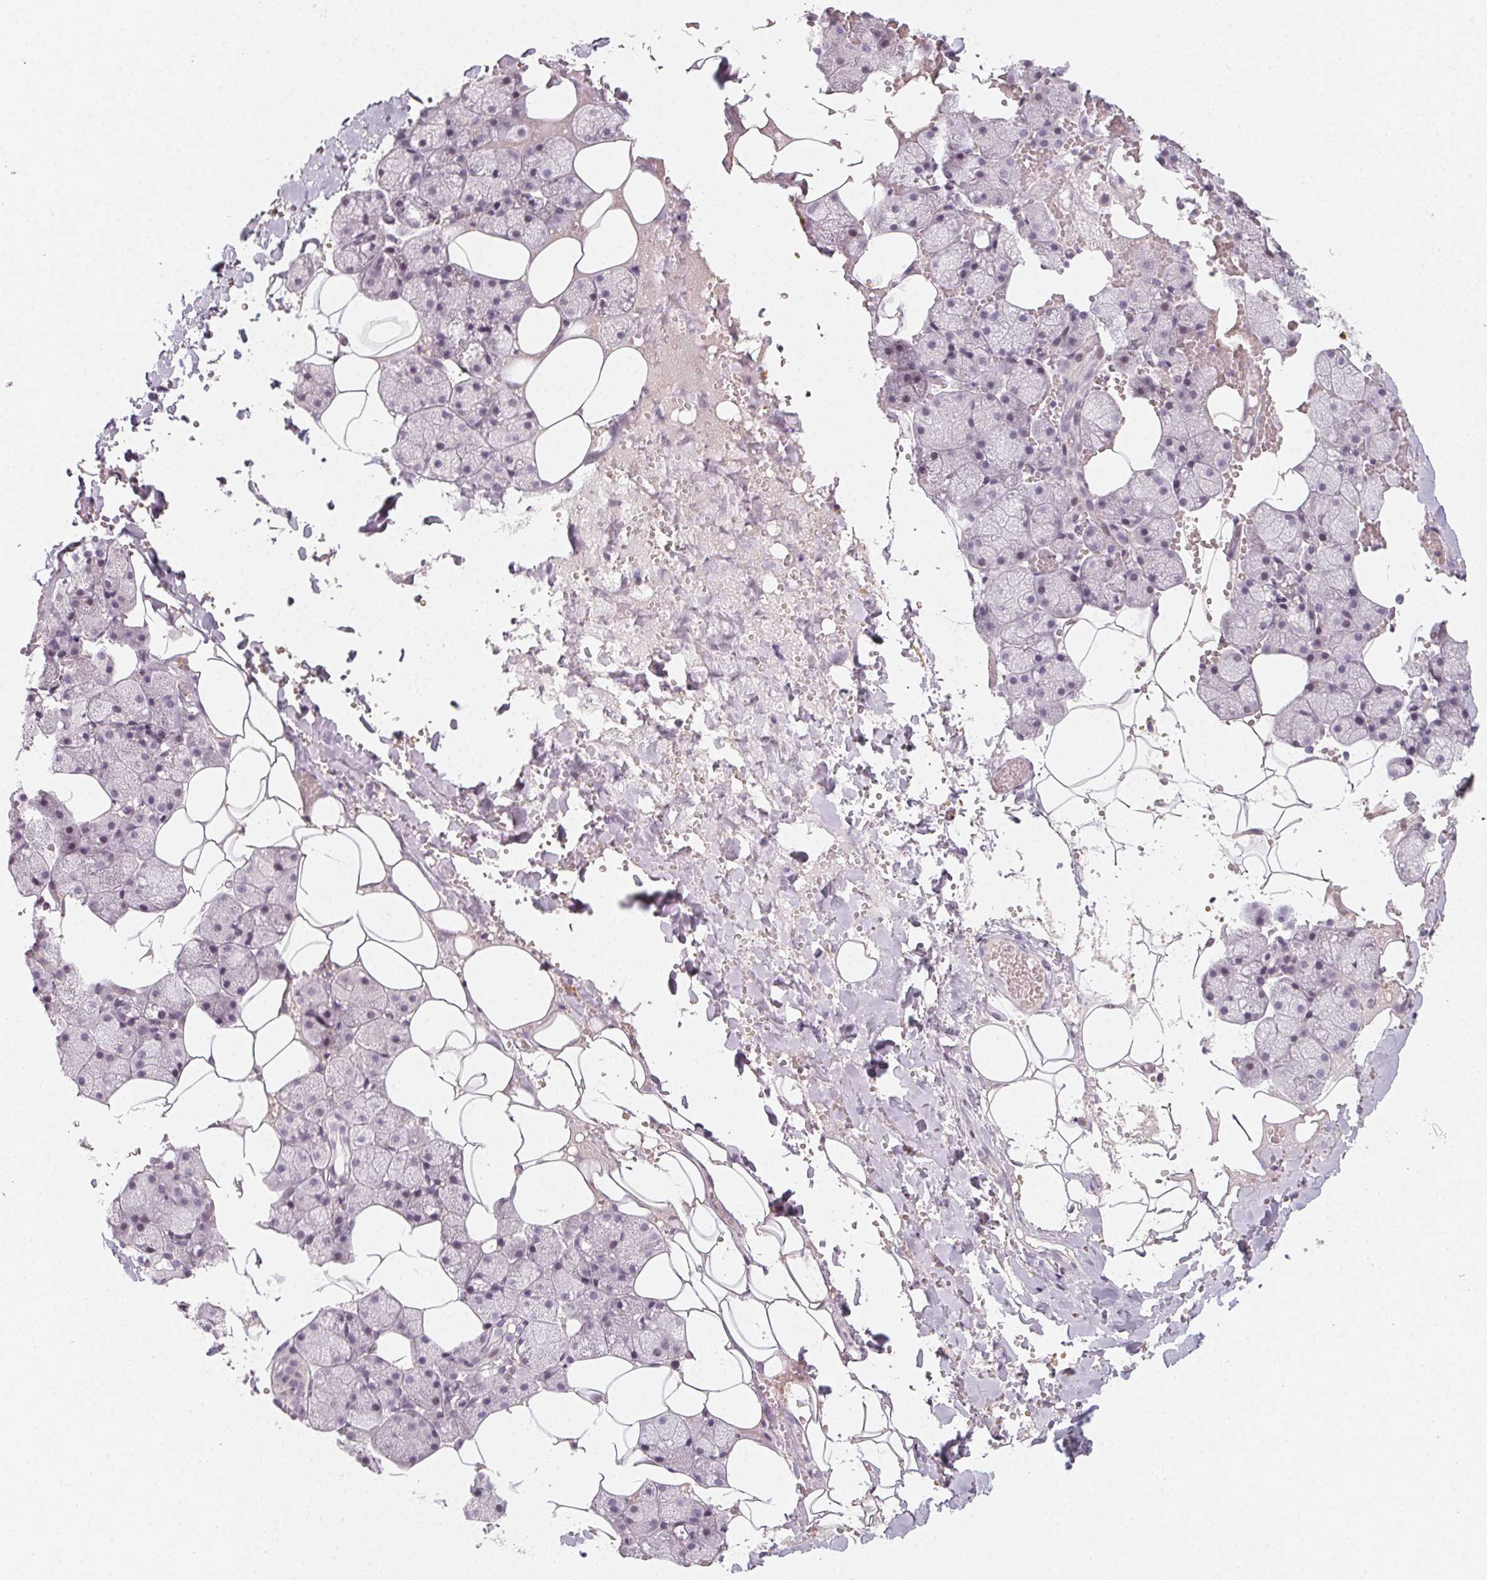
{"staining": {"intensity": "negative", "quantity": "none", "location": "none"}, "tissue": "salivary gland", "cell_type": "Glandular cells", "image_type": "normal", "snomed": [{"axis": "morphology", "description": "Normal tissue, NOS"}, {"axis": "topography", "description": "Salivary gland"}], "caption": "Immunohistochemical staining of unremarkable salivary gland exhibits no significant staining in glandular cells. (DAB immunohistochemistry with hematoxylin counter stain).", "gene": "CCDC96", "patient": {"sex": "male", "age": 38}}